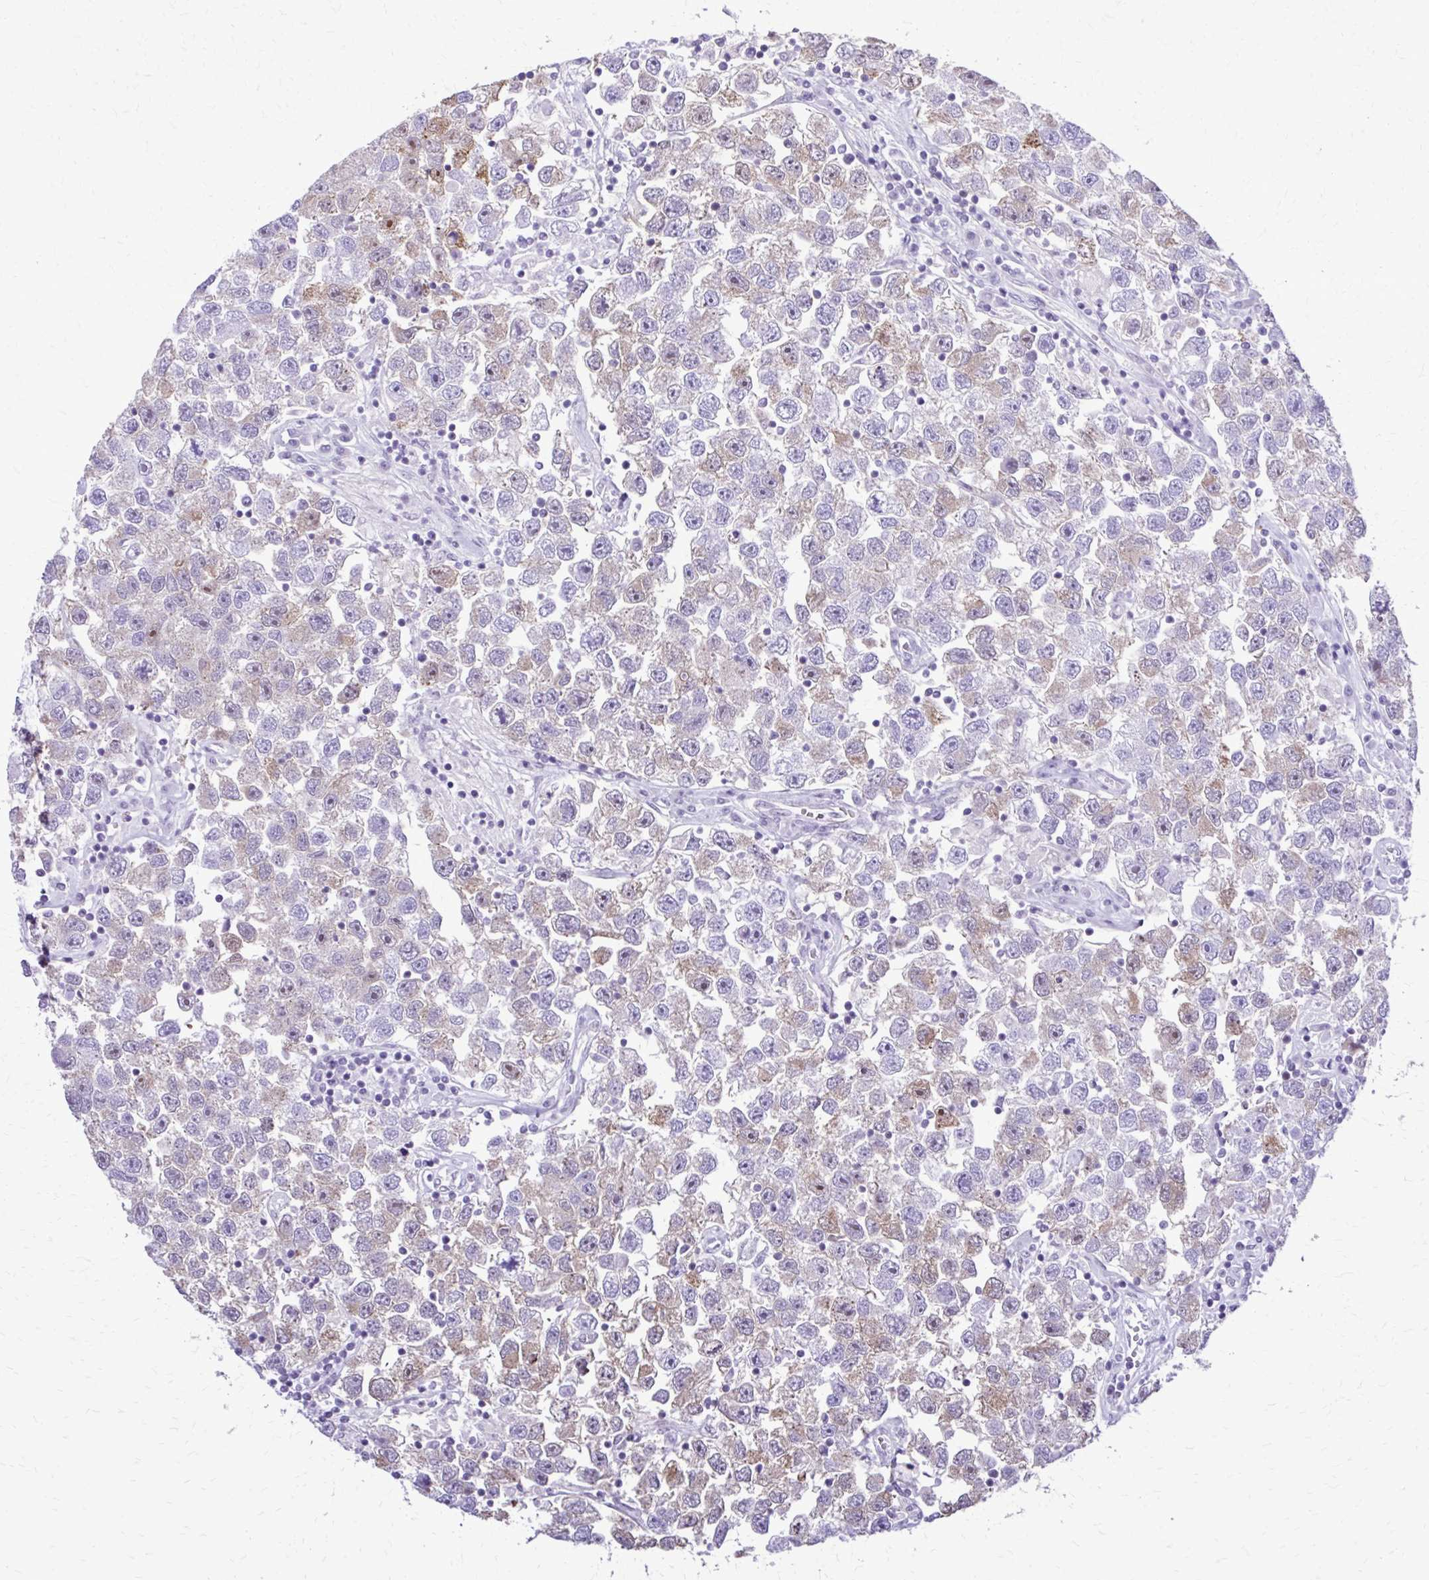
{"staining": {"intensity": "moderate", "quantity": "25%-75%", "location": "cytoplasmic/membranous"}, "tissue": "testis cancer", "cell_type": "Tumor cells", "image_type": "cancer", "snomed": [{"axis": "morphology", "description": "Seminoma, NOS"}, {"axis": "topography", "description": "Testis"}], "caption": "An immunohistochemistry histopathology image of tumor tissue is shown. Protein staining in brown highlights moderate cytoplasmic/membranous positivity in testis cancer within tumor cells. (DAB = brown stain, brightfield microscopy at high magnification).", "gene": "RASL11B", "patient": {"sex": "male", "age": 26}}